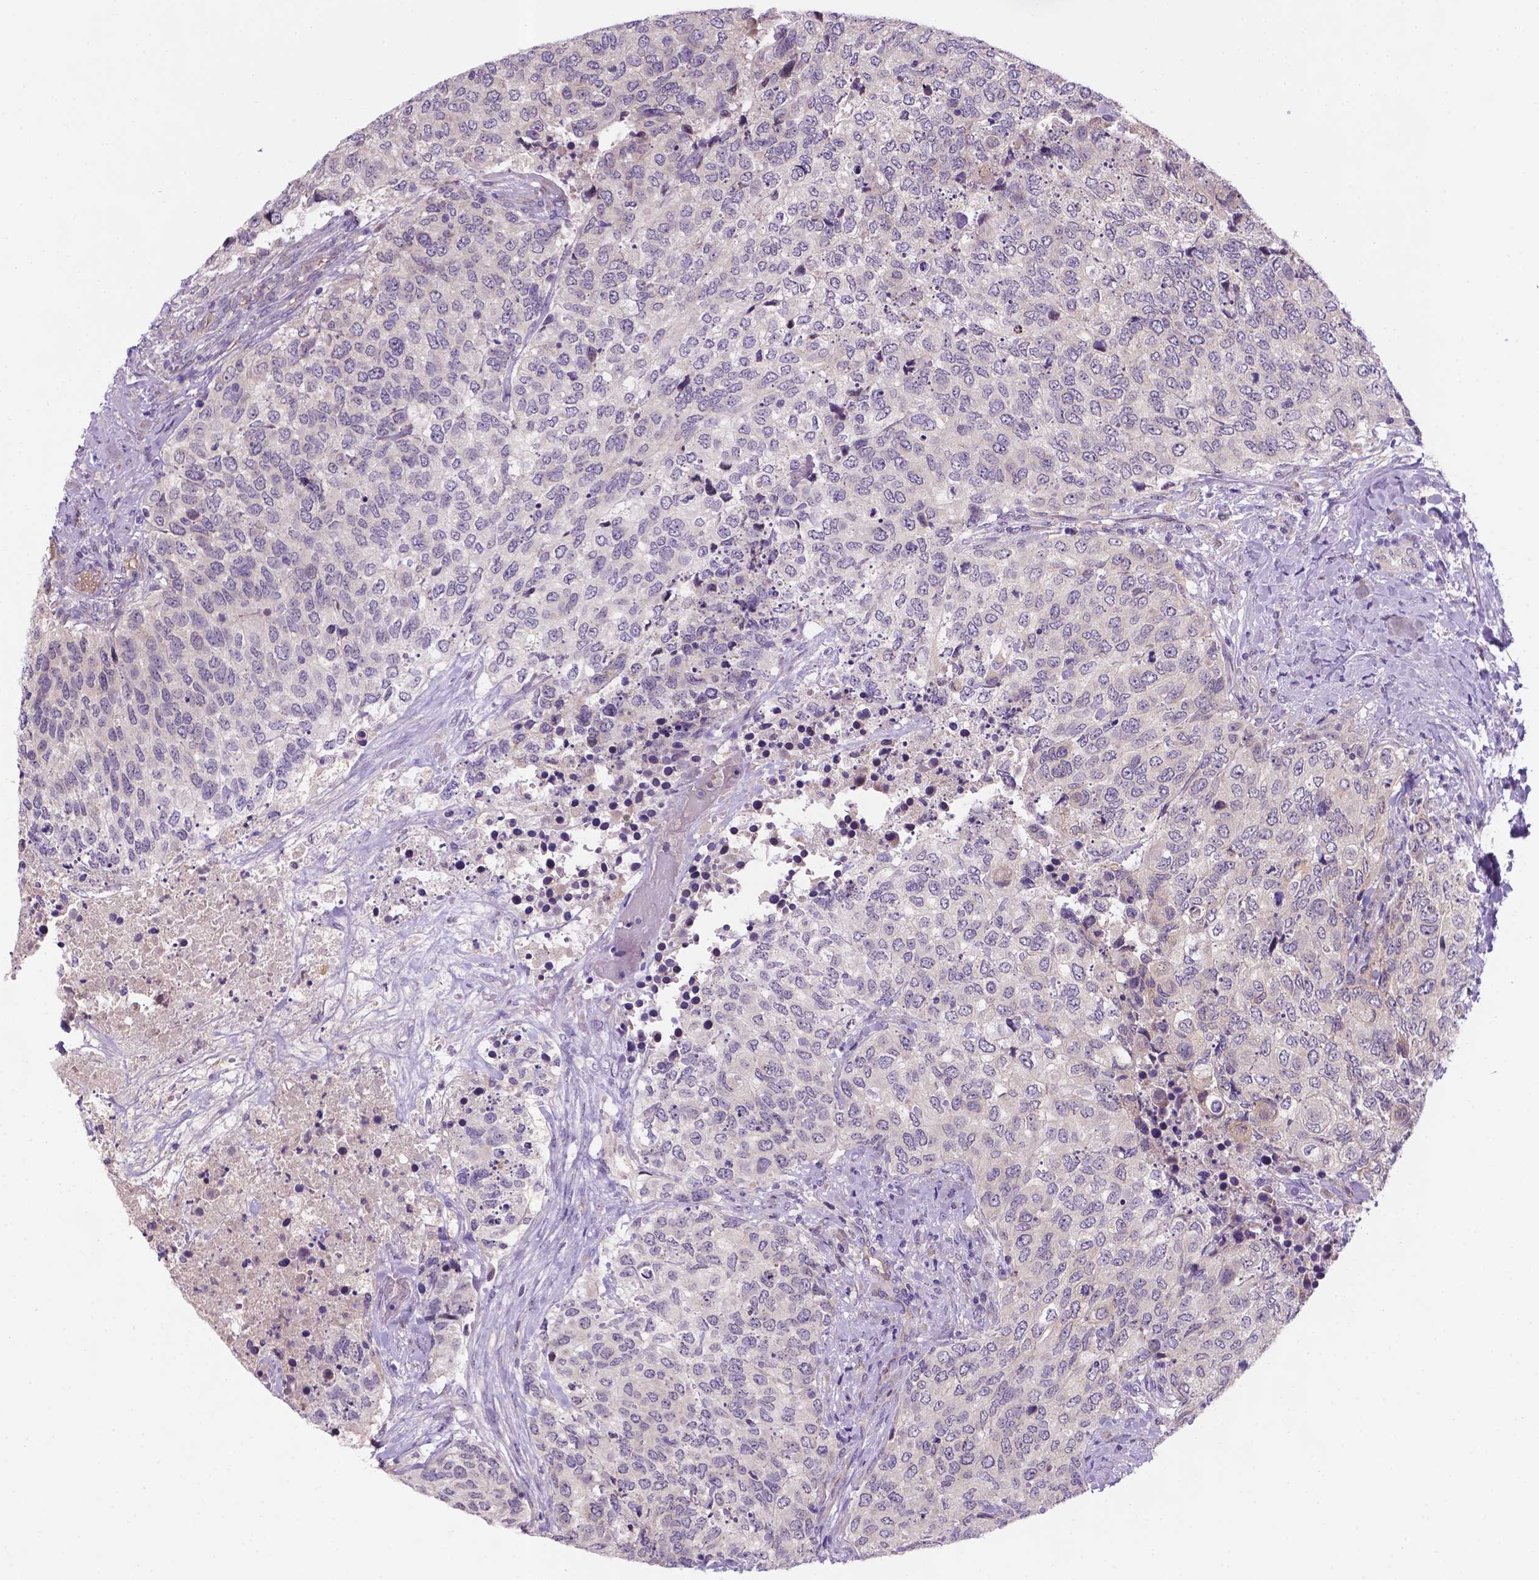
{"staining": {"intensity": "negative", "quantity": "none", "location": "none"}, "tissue": "urothelial cancer", "cell_type": "Tumor cells", "image_type": "cancer", "snomed": [{"axis": "morphology", "description": "Urothelial carcinoma, High grade"}, {"axis": "topography", "description": "Urinary bladder"}], "caption": "There is no significant positivity in tumor cells of urothelial cancer.", "gene": "TM4SF20", "patient": {"sex": "female", "age": 78}}